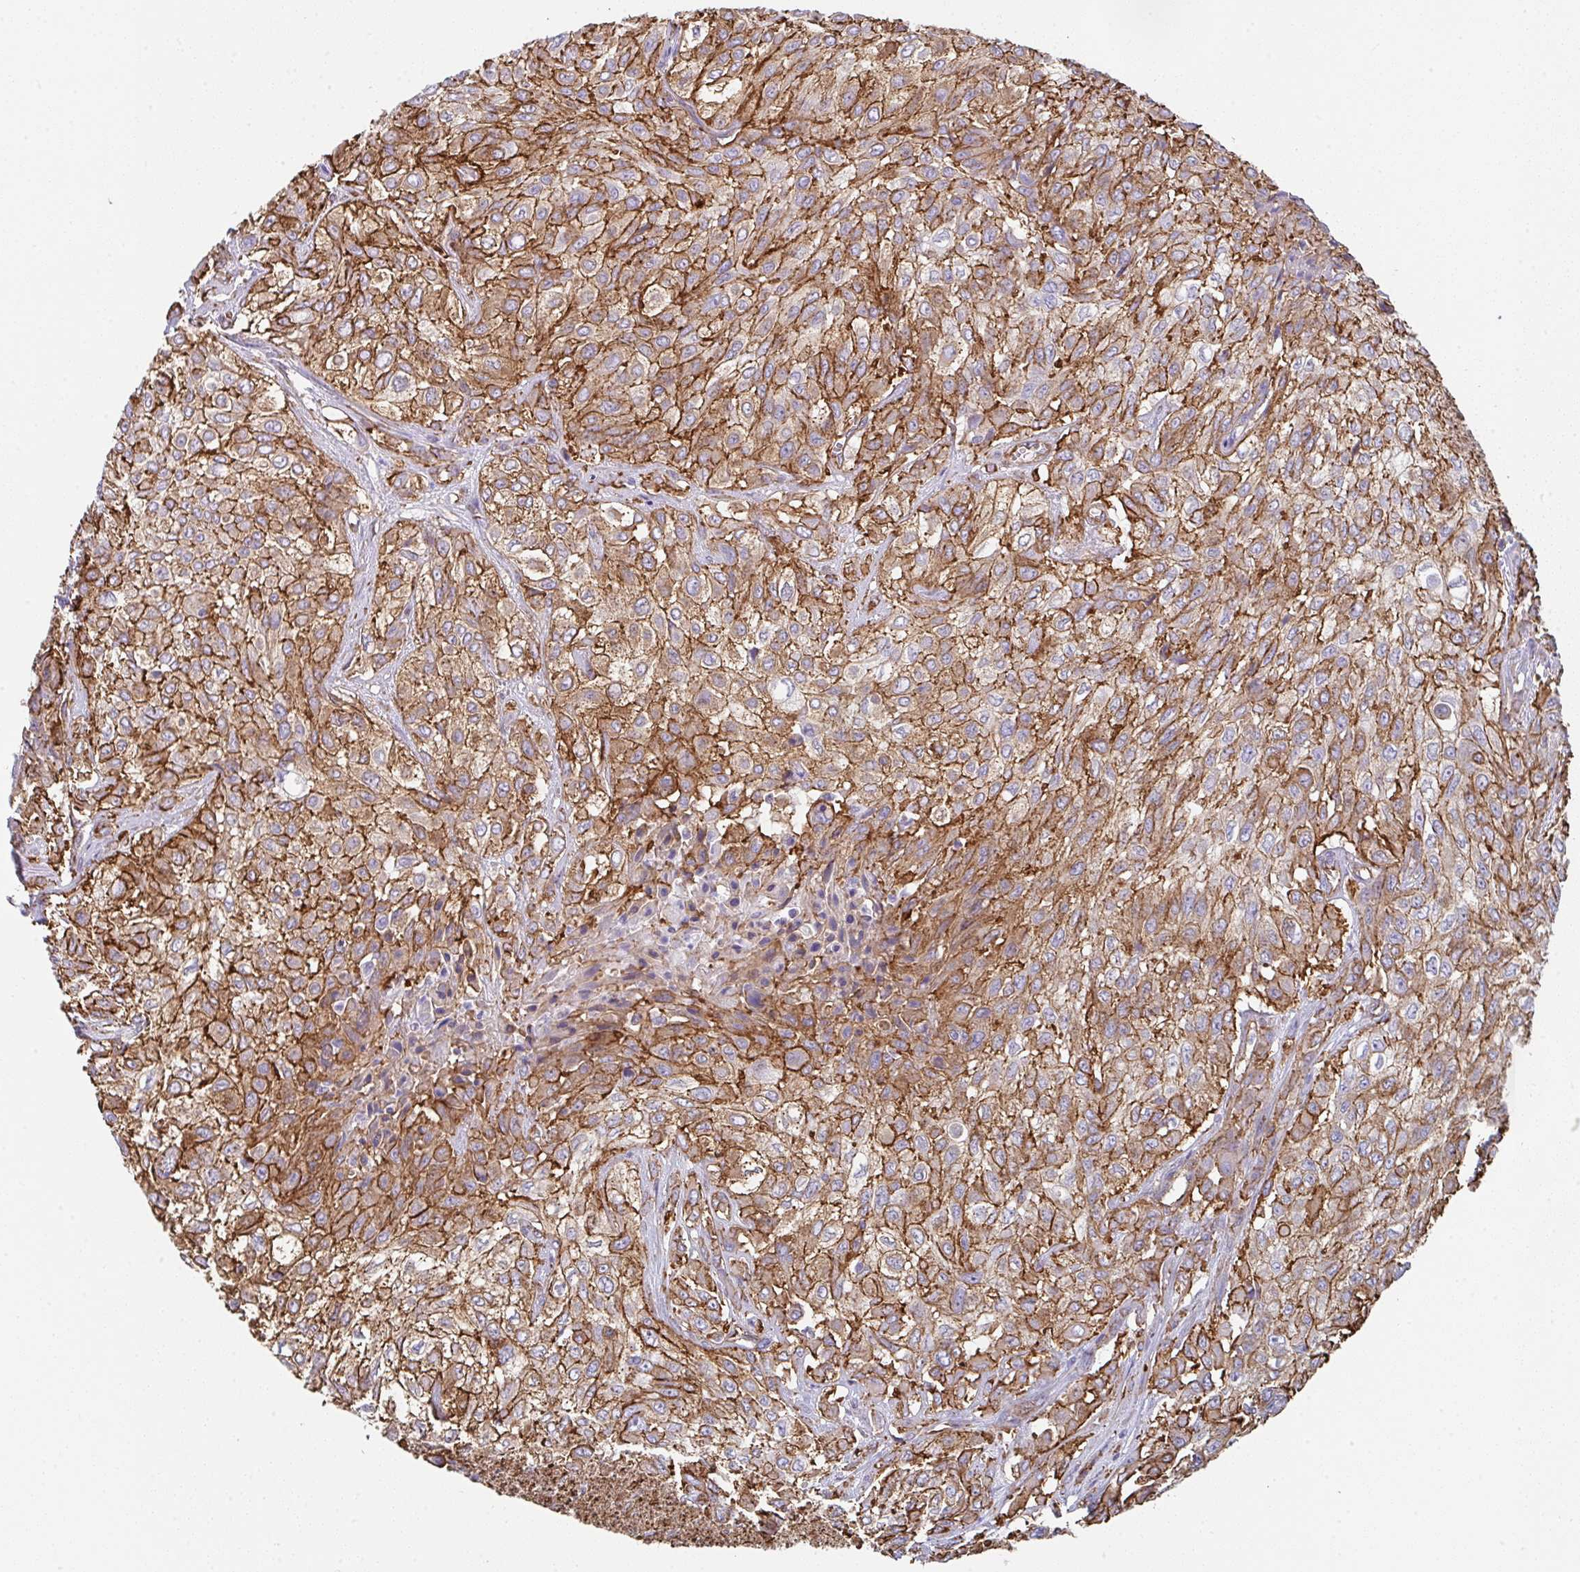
{"staining": {"intensity": "moderate", "quantity": ">75%", "location": "cytoplasmic/membranous"}, "tissue": "urothelial cancer", "cell_type": "Tumor cells", "image_type": "cancer", "snomed": [{"axis": "morphology", "description": "Urothelial carcinoma, High grade"}, {"axis": "topography", "description": "Urinary bladder"}], "caption": "A brown stain shows moderate cytoplasmic/membranous staining of a protein in urothelial carcinoma (high-grade) tumor cells.", "gene": "DBN1", "patient": {"sex": "male", "age": 57}}